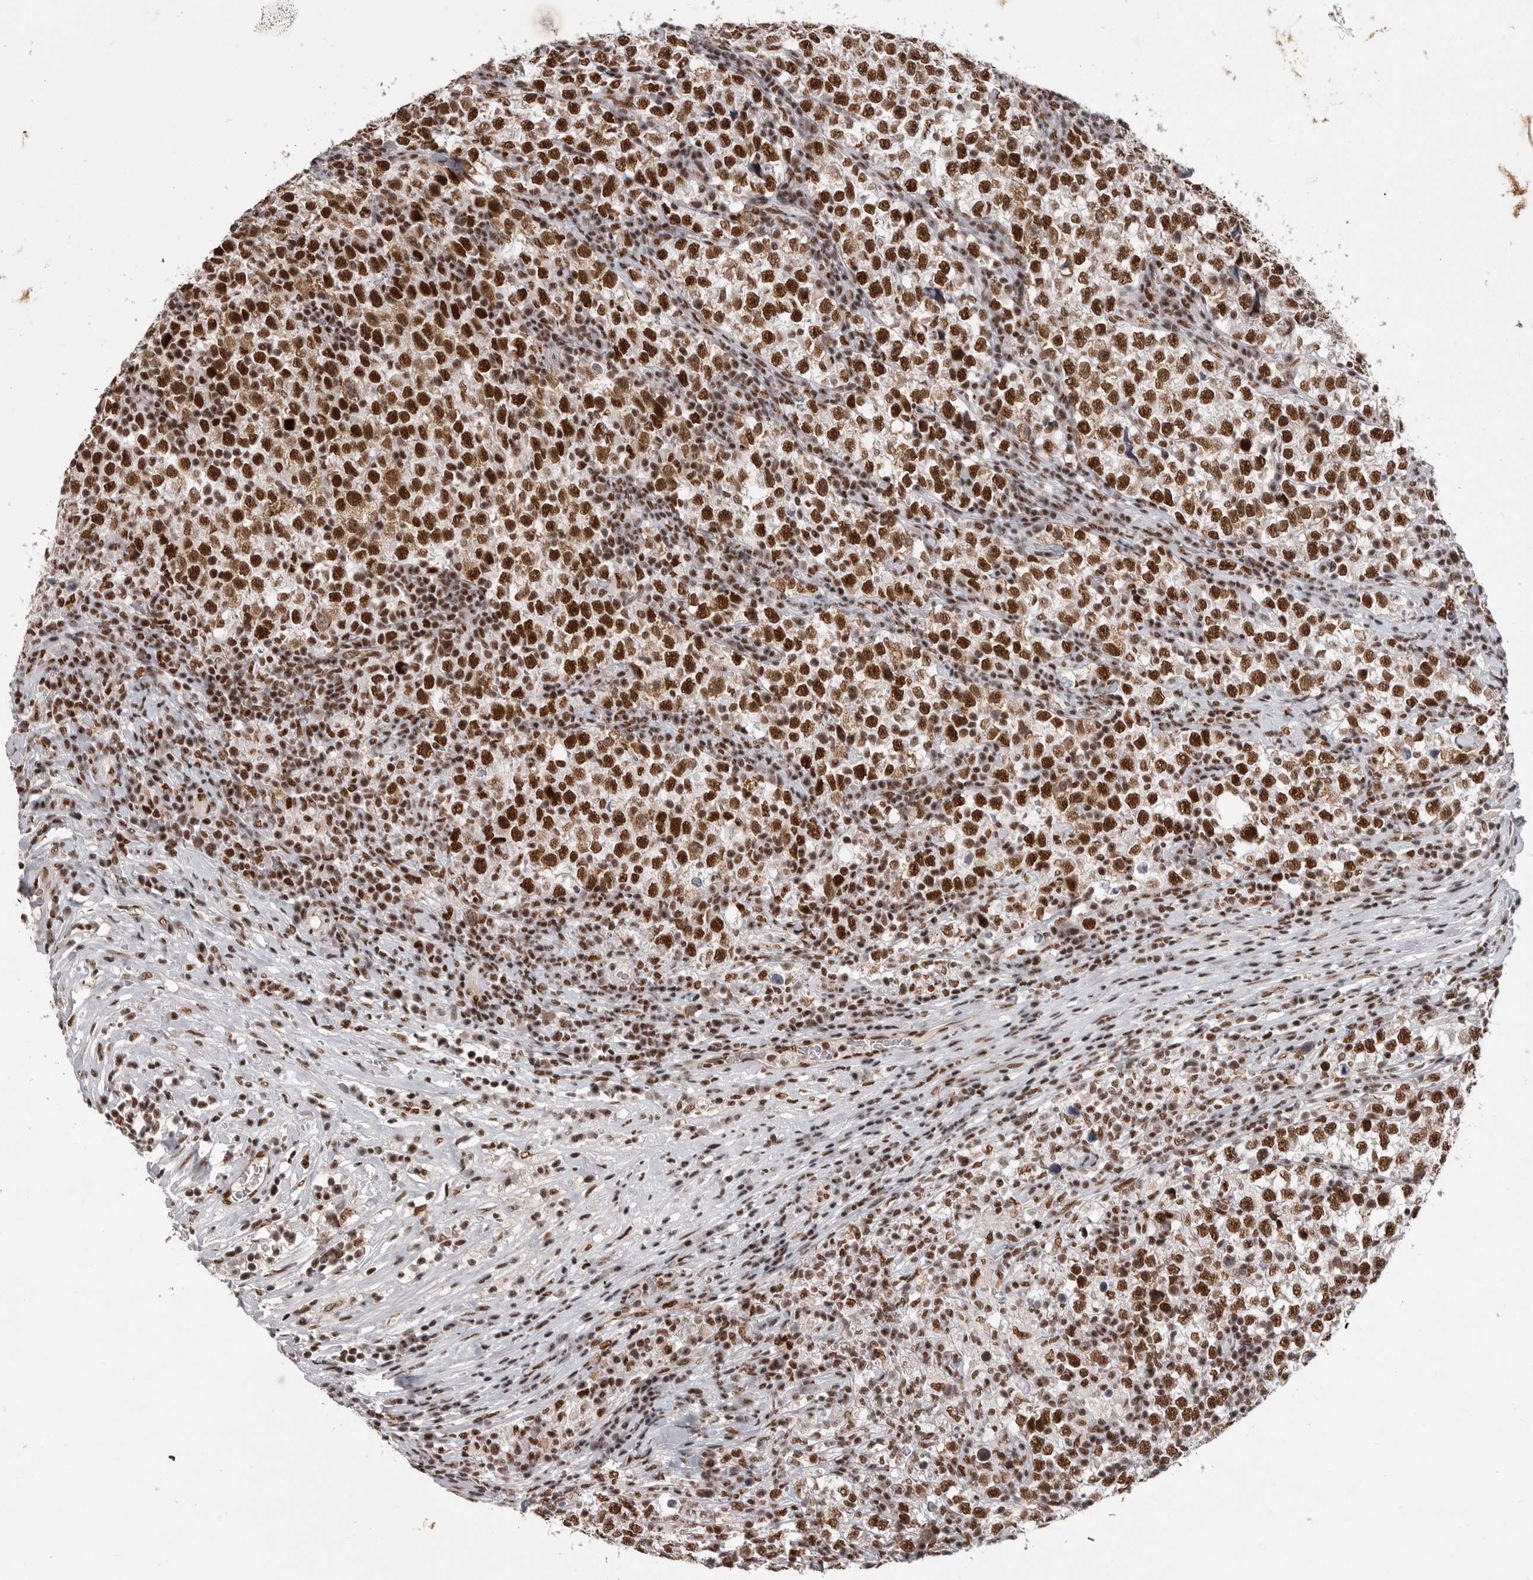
{"staining": {"intensity": "strong", "quantity": ">75%", "location": "nuclear"}, "tissue": "testis cancer", "cell_type": "Tumor cells", "image_type": "cancer", "snomed": [{"axis": "morphology", "description": "Normal tissue, NOS"}, {"axis": "morphology", "description": "Seminoma, NOS"}, {"axis": "topography", "description": "Testis"}], "caption": "An immunohistochemistry photomicrograph of neoplastic tissue is shown. Protein staining in brown highlights strong nuclear positivity in testis cancer (seminoma) within tumor cells.", "gene": "PPP1R8", "patient": {"sex": "male", "age": 43}}